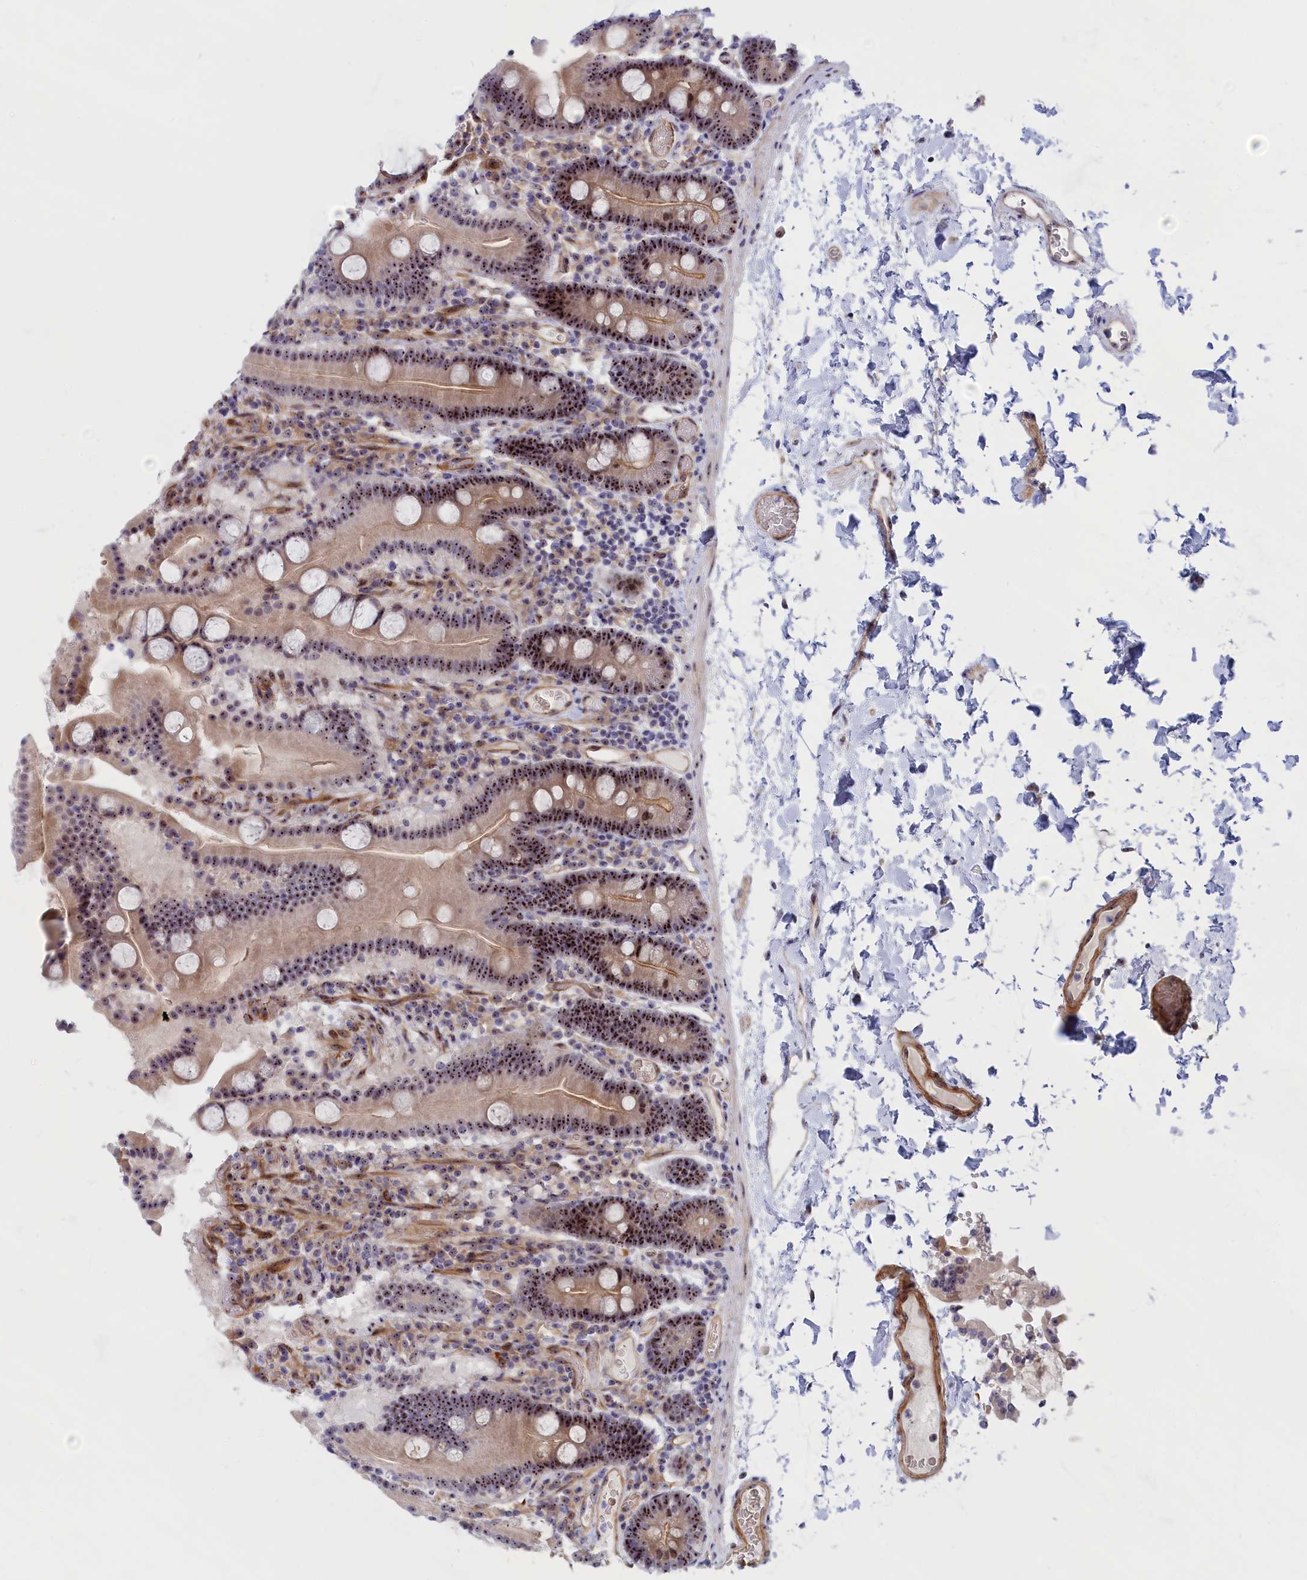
{"staining": {"intensity": "strong", "quantity": "25%-75%", "location": "nuclear"}, "tissue": "duodenum", "cell_type": "Glandular cells", "image_type": "normal", "snomed": [{"axis": "morphology", "description": "Normal tissue, NOS"}, {"axis": "topography", "description": "Duodenum"}], "caption": "A photomicrograph of human duodenum stained for a protein shows strong nuclear brown staining in glandular cells. The staining was performed using DAB (3,3'-diaminobenzidine) to visualize the protein expression in brown, while the nuclei were stained in blue with hematoxylin (Magnification: 20x).", "gene": "DBNDD1", "patient": {"sex": "male", "age": 55}}